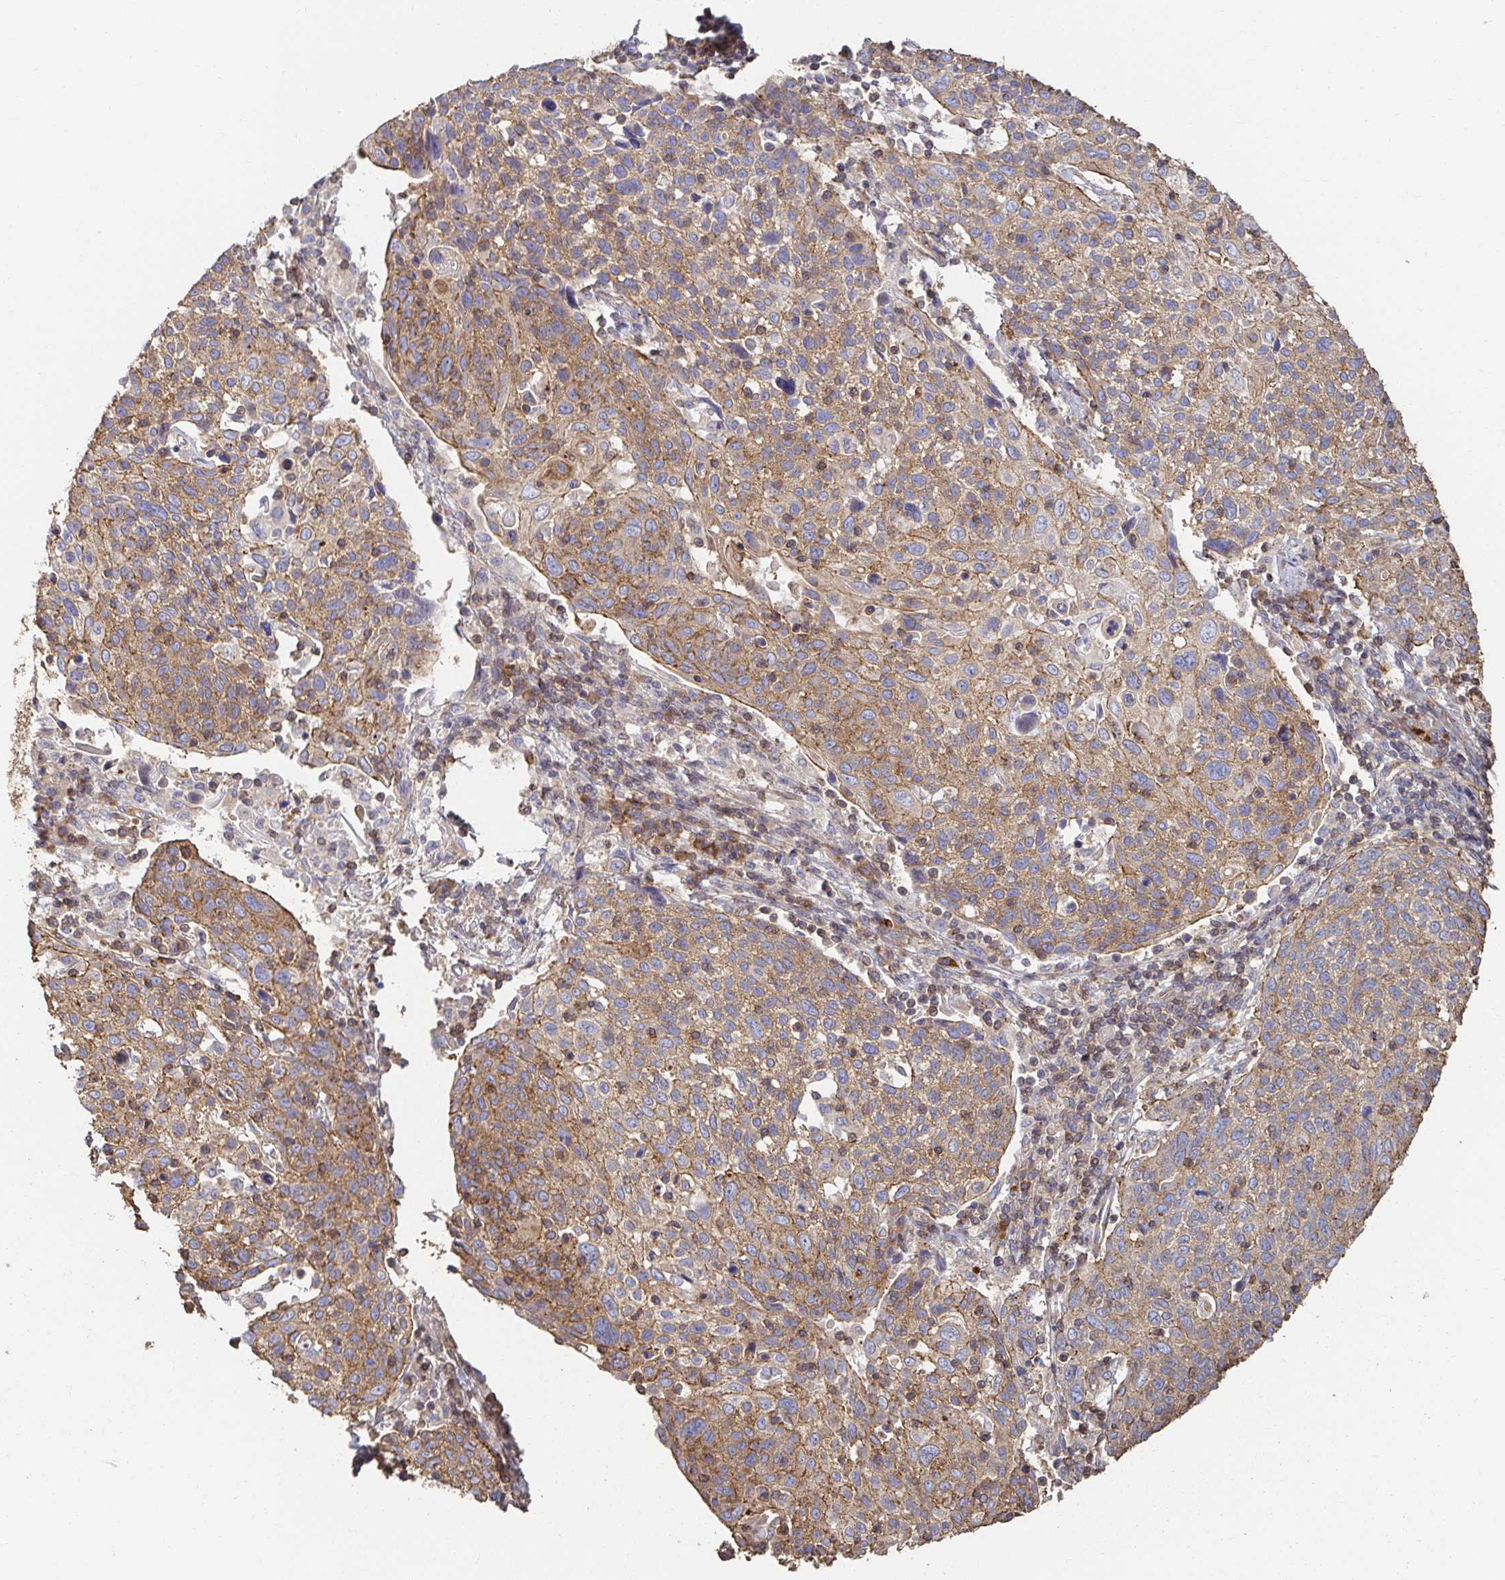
{"staining": {"intensity": "moderate", "quantity": ">75%", "location": "cytoplasmic/membranous"}, "tissue": "cervical cancer", "cell_type": "Tumor cells", "image_type": "cancer", "snomed": [{"axis": "morphology", "description": "Squamous cell carcinoma, NOS"}, {"axis": "topography", "description": "Cervix"}], "caption": "Immunohistochemical staining of cervical squamous cell carcinoma shows medium levels of moderate cytoplasmic/membranous positivity in about >75% of tumor cells.", "gene": "APBB1", "patient": {"sex": "female", "age": 61}}